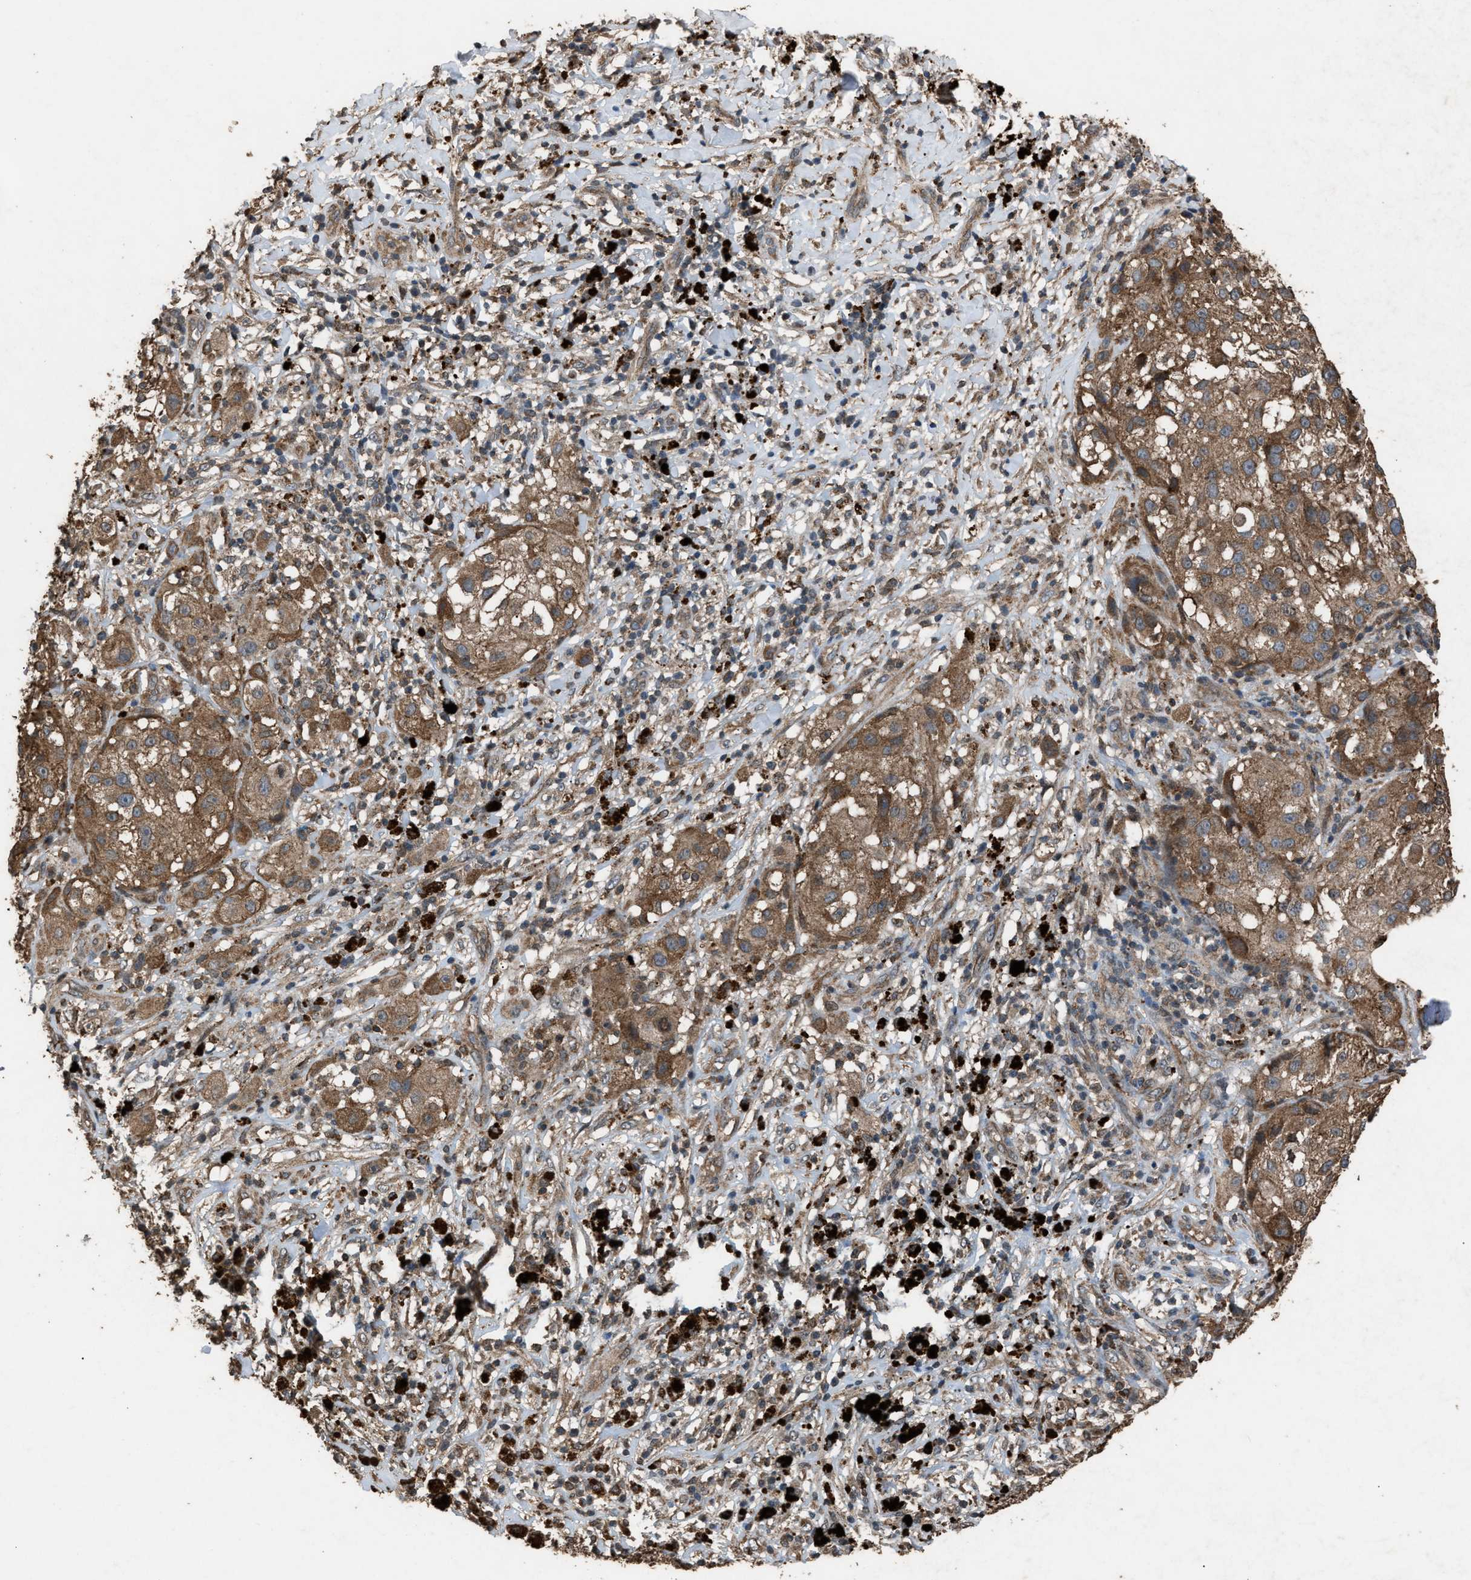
{"staining": {"intensity": "moderate", "quantity": ">75%", "location": "cytoplasmic/membranous"}, "tissue": "melanoma", "cell_type": "Tumor cells", "image_type": "cancer", "snomed": [{"axis": "morphology", "description": "Necrosis, NOS"}, {"axis": "morphology", "description": "Malignant melanoma, NOS"}, {"axis": "topography", "description": "Skin"}], "caption": "About >75% of tumor cells in melanoma show moderate cytoplasmic/membranous protein staining as visualized by brown immunohistochemical staining.", "gene": "PSMD1", "patient": {"sex": "female", "age": 87}}